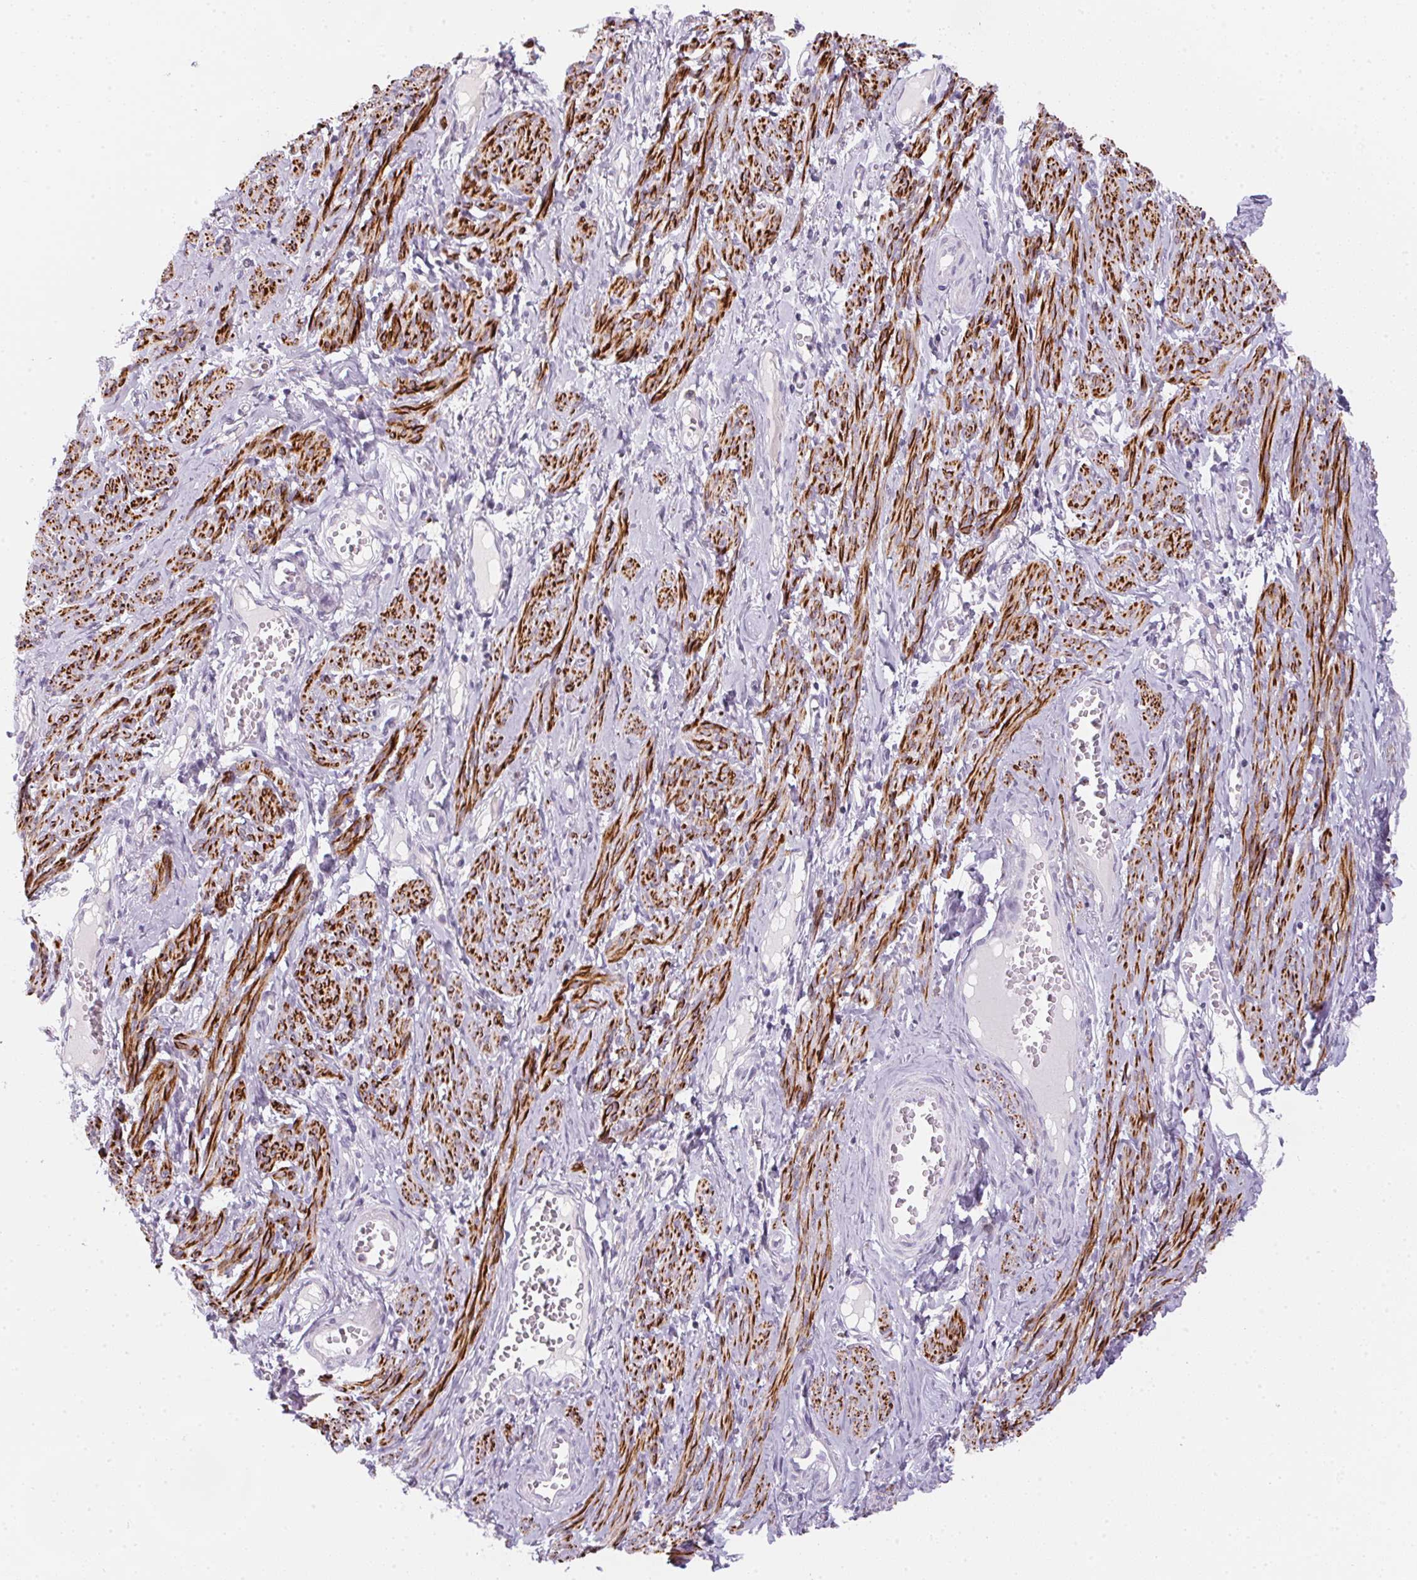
{"staining": {"intensity": "strong", "quantity": ">75%", "location": "cytoplasmic/membranous"}, "tissue": "smooth muscle", "cell_type": "Smooth muscle cells", "image_type": "normal", "snomed": [{"axis": "morphology", "description": "Normal tissue, NOS"}, {"axis": "topography", "description": "Smooth muscle"}], "caption": "Immunohistochemical staining of normal smooth muscle exhibits strong cytoplasmic/membranous protein positivity in about >75% of smooth muscle cells. (DAB = brown stain, brightfield microscopy at high magnification).", "gene": "ECPAS", "patient": {"sex": "female", "age": 65}}